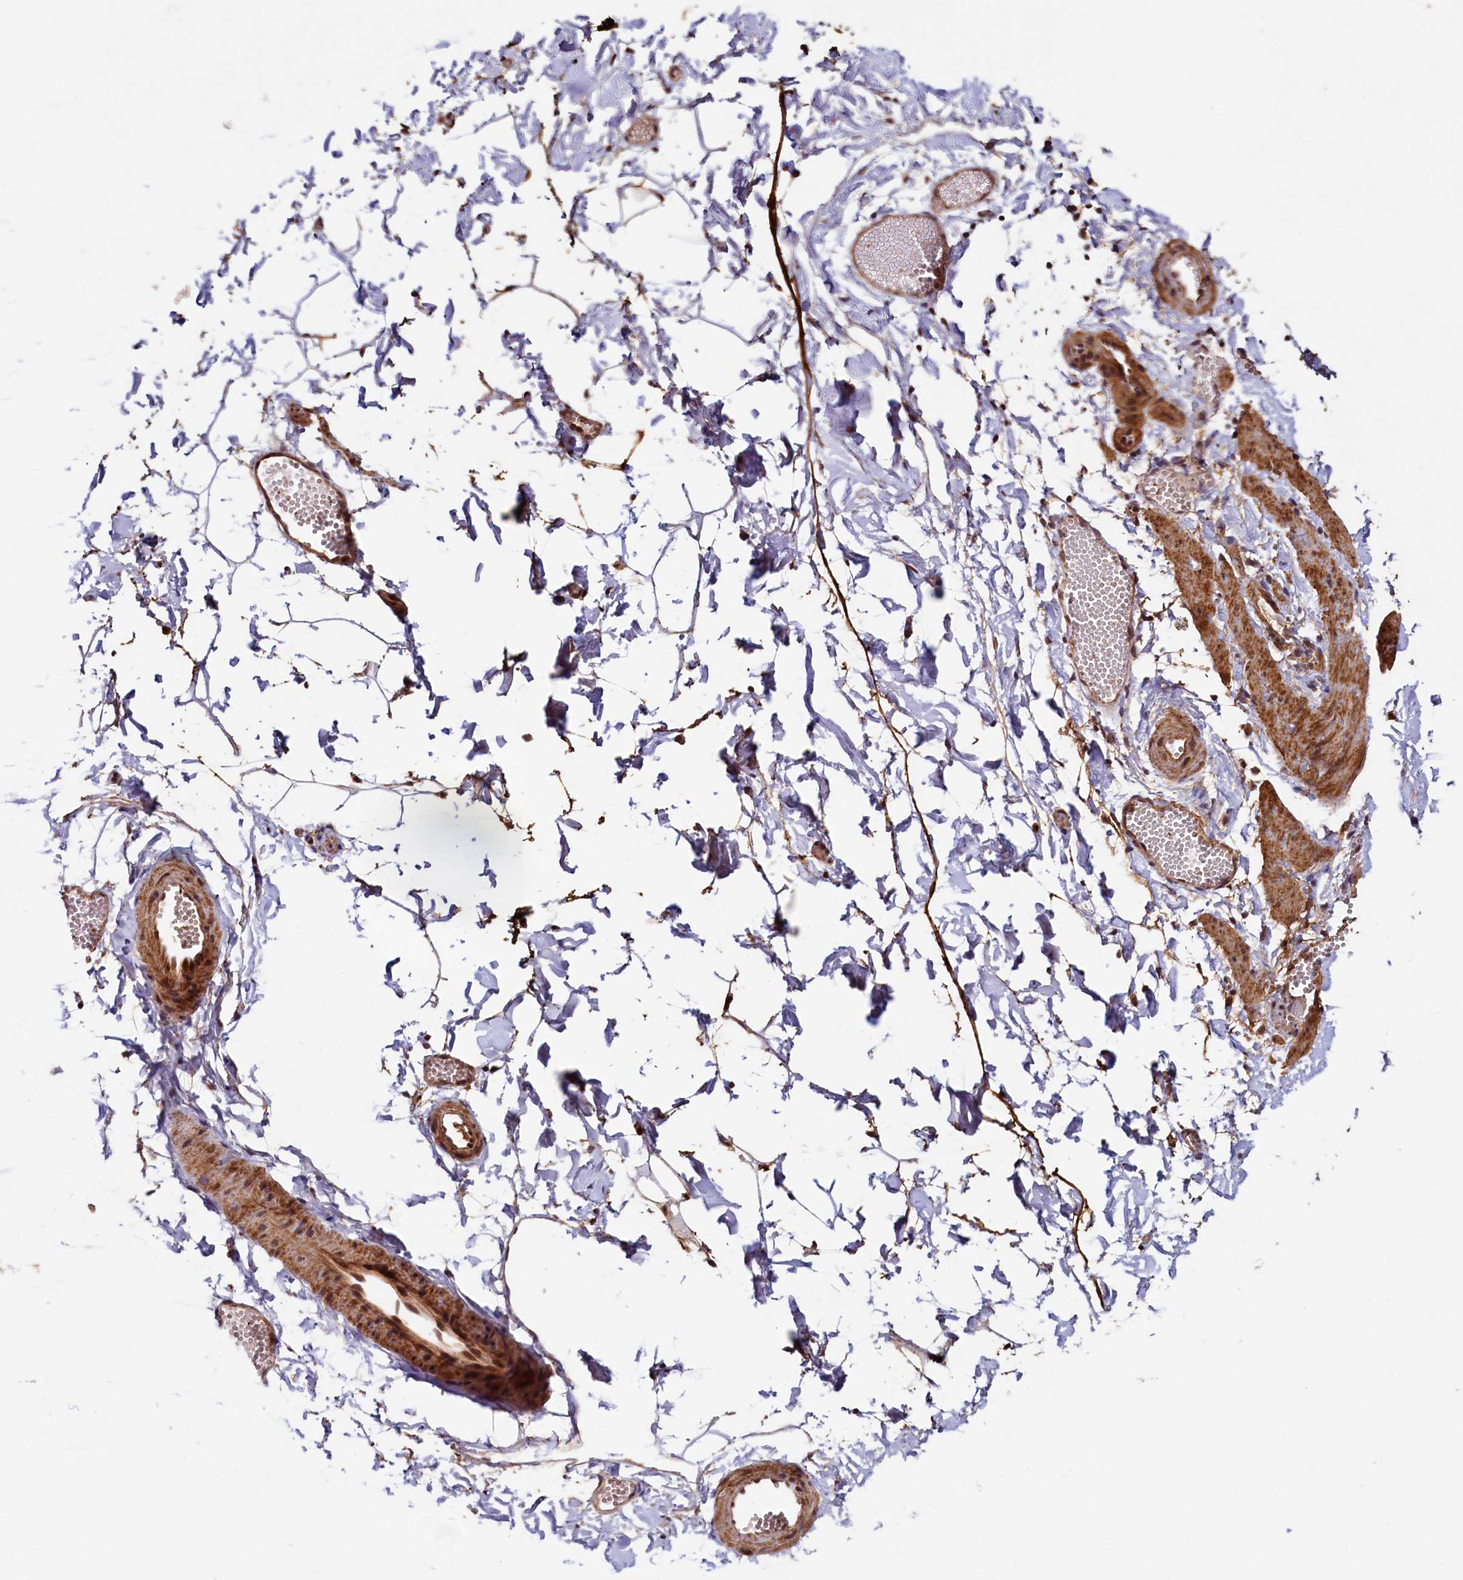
{"staining": {"intensity": "negative", "quantity": "none", "location": "none"}, "tissue": "adipose tissue", "cell_type": "Adipocytes", "image_type": "normal", "snomed": [{"axis": "morphology", "description": "Normal tissue, NOS"}, {"axis": "topography", "description": "Gallbladder"}, {"axis": "topography", "description": "Peripheral nerve tissue"}], "caption": "An immunohistochemistry micrograph of normal adipose tissue is shown. There is no staining in adipocytes of adipose tissue.", "gene": "DUOXA1", "patient": {"sex": "male", "age": 38}}